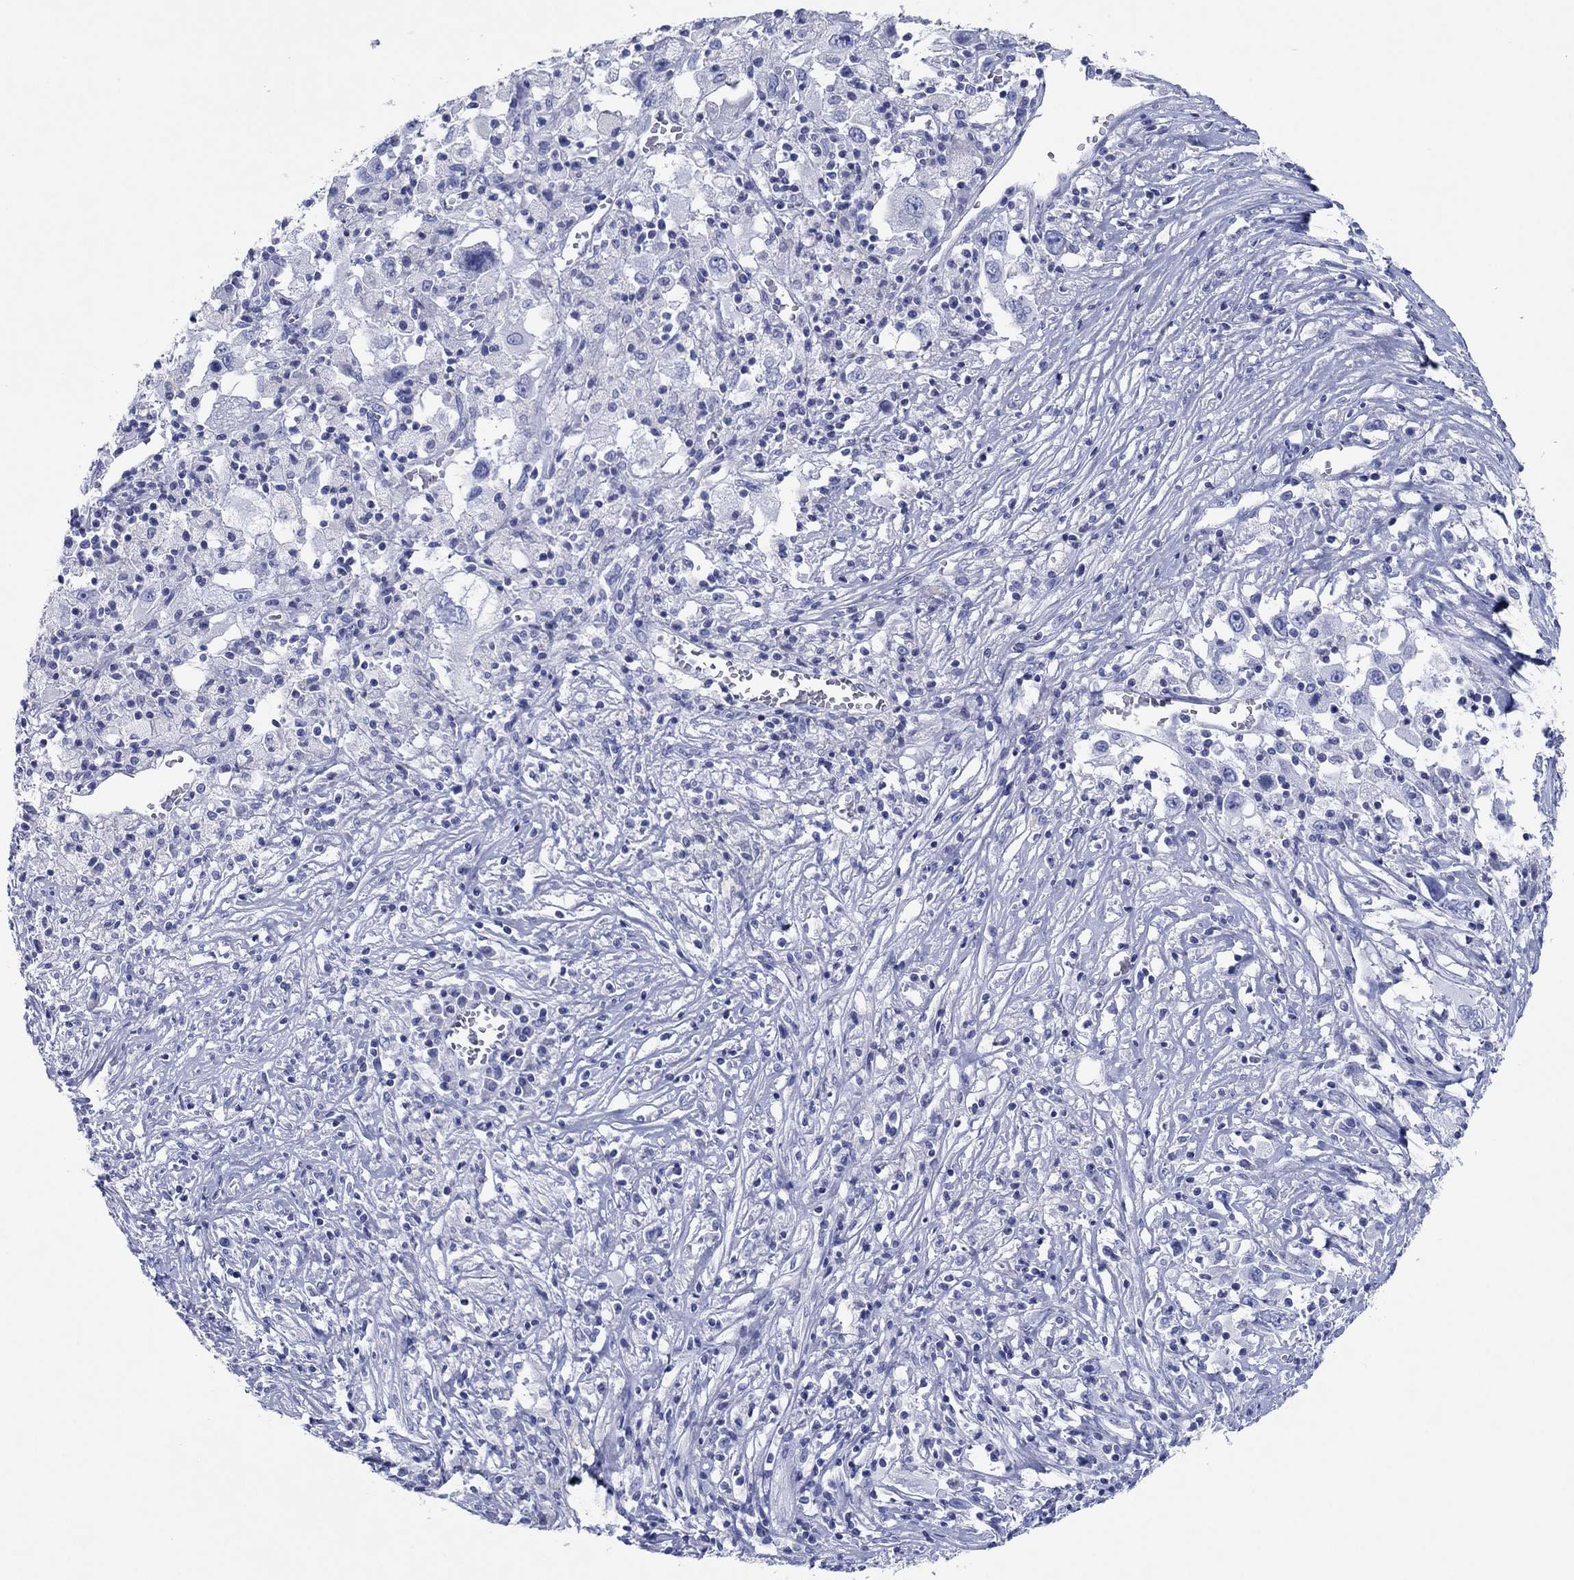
{"staining": {"intensity": "negative", "quantity": "none", "location": "none"}, "tissue": "melanoma", "cell_type": "Tumor cells", "image_type": "cancer", "snomed": [{"axis": "morphology", "description": "Malignant melanoma, Metastatic site"}, {"axis": "topography", "description": "Soft tissue"}], "caption": "High magnification brightfield microscopy of malignant melanoma (metastatic site) stained with DAB (3,3'-diaminobenzidine) (brown) and counterstained with hematoxylin (blue): tumor cells show no significant expression.", "gene": "HCRT", "patient": {"sex": "male", "age": 50}}